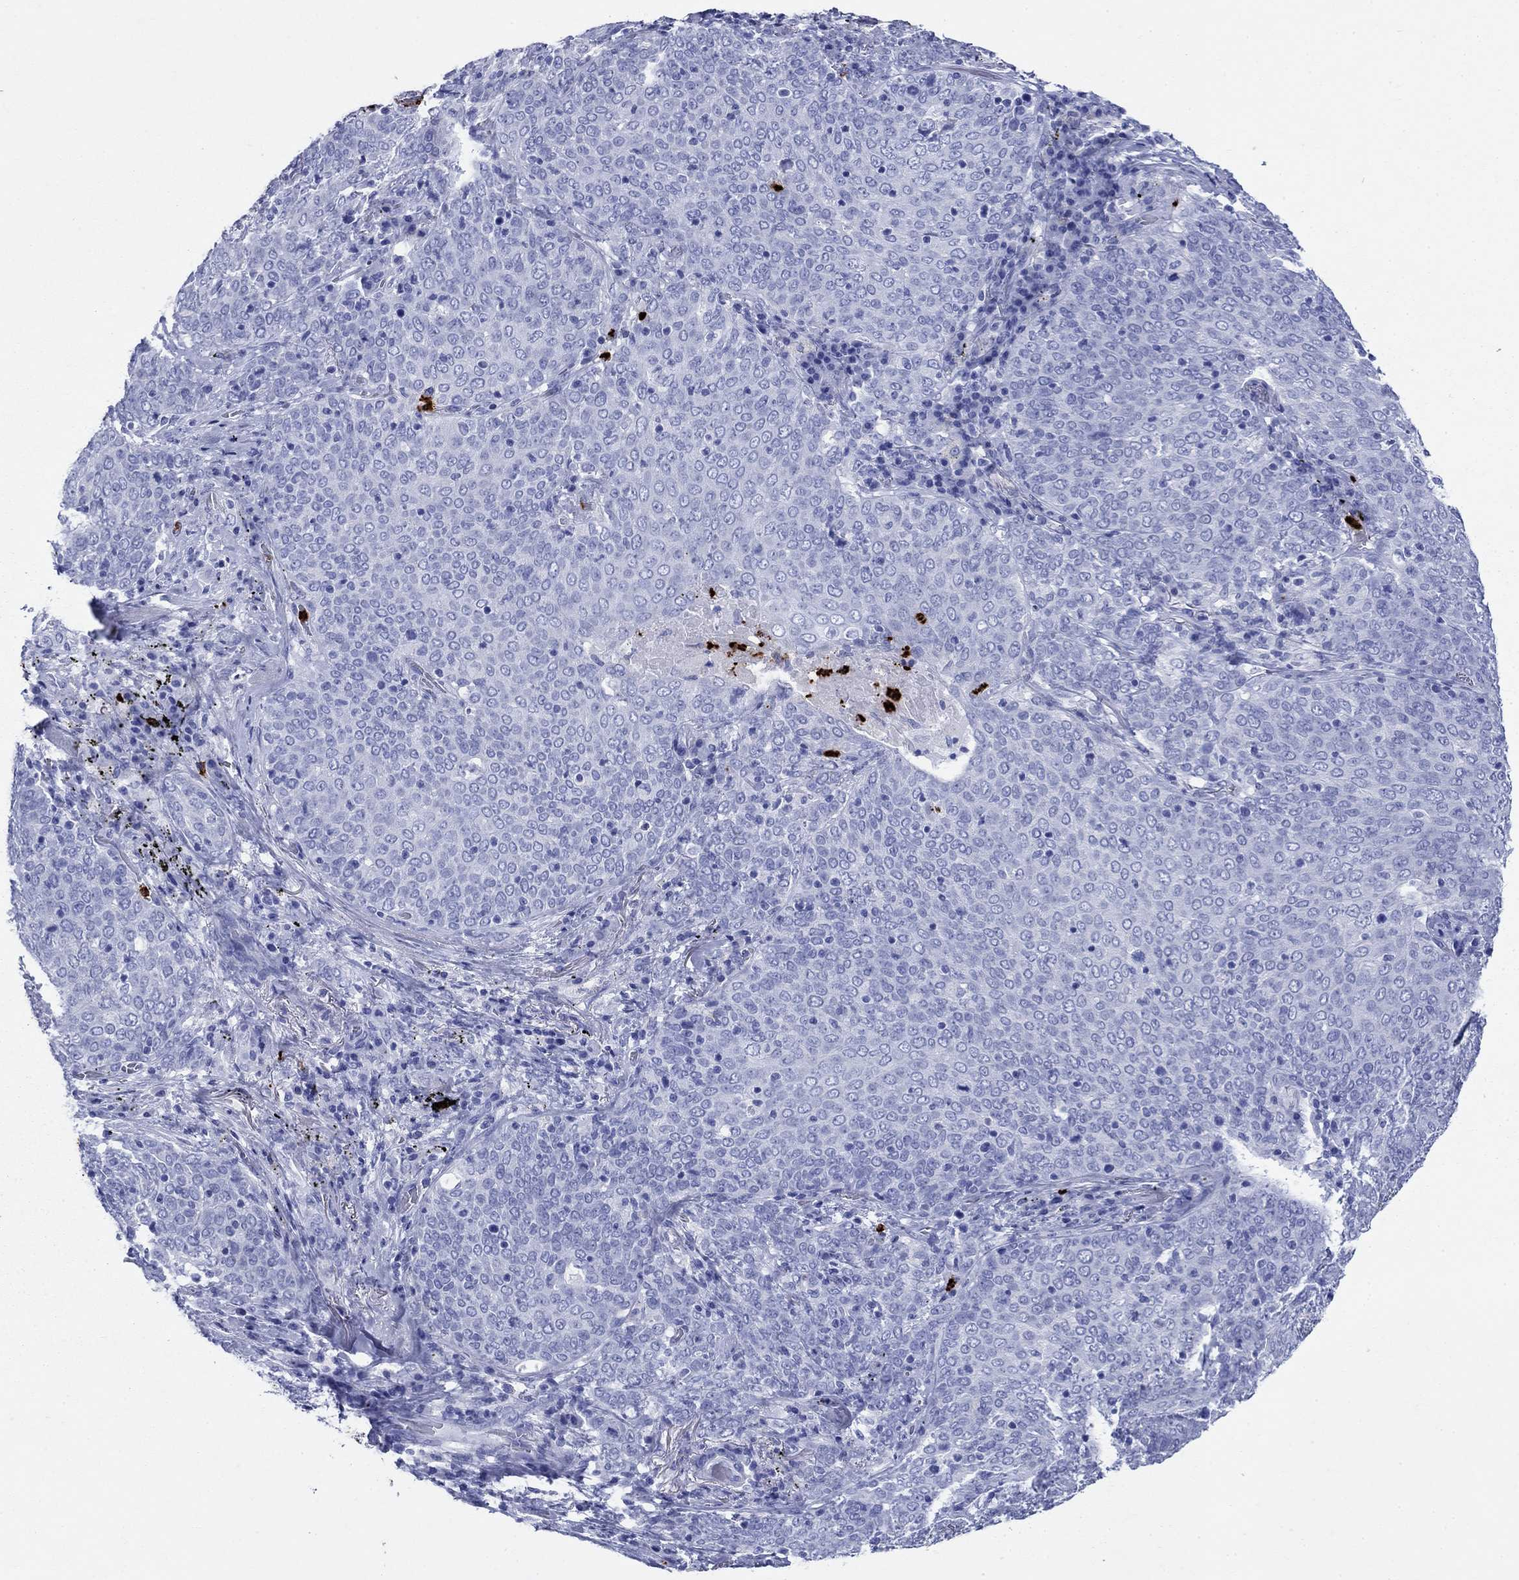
{"staining": {"intensity": "negative", "quantity": "none", "location": "none"}, "tissue": "lung cancer", "cell_type": "Tumor cells", "image_type": "cancer", "snomed": [{"axis": "morphology", "description": "Squamous cell carcinoma, NOS"}, {"axis": "topography", "description": "Lung"}], "caption": "This photomicrograph is of lung cancer (squamous cell carcinoma) stained with immunohistochemistry (IHC) to label a protein in brown with the nuclei are counter-stained blue. There is no expression in tumor cells.", "gene": "AZU1", "patient": {"sex": "male", "age": 82}}